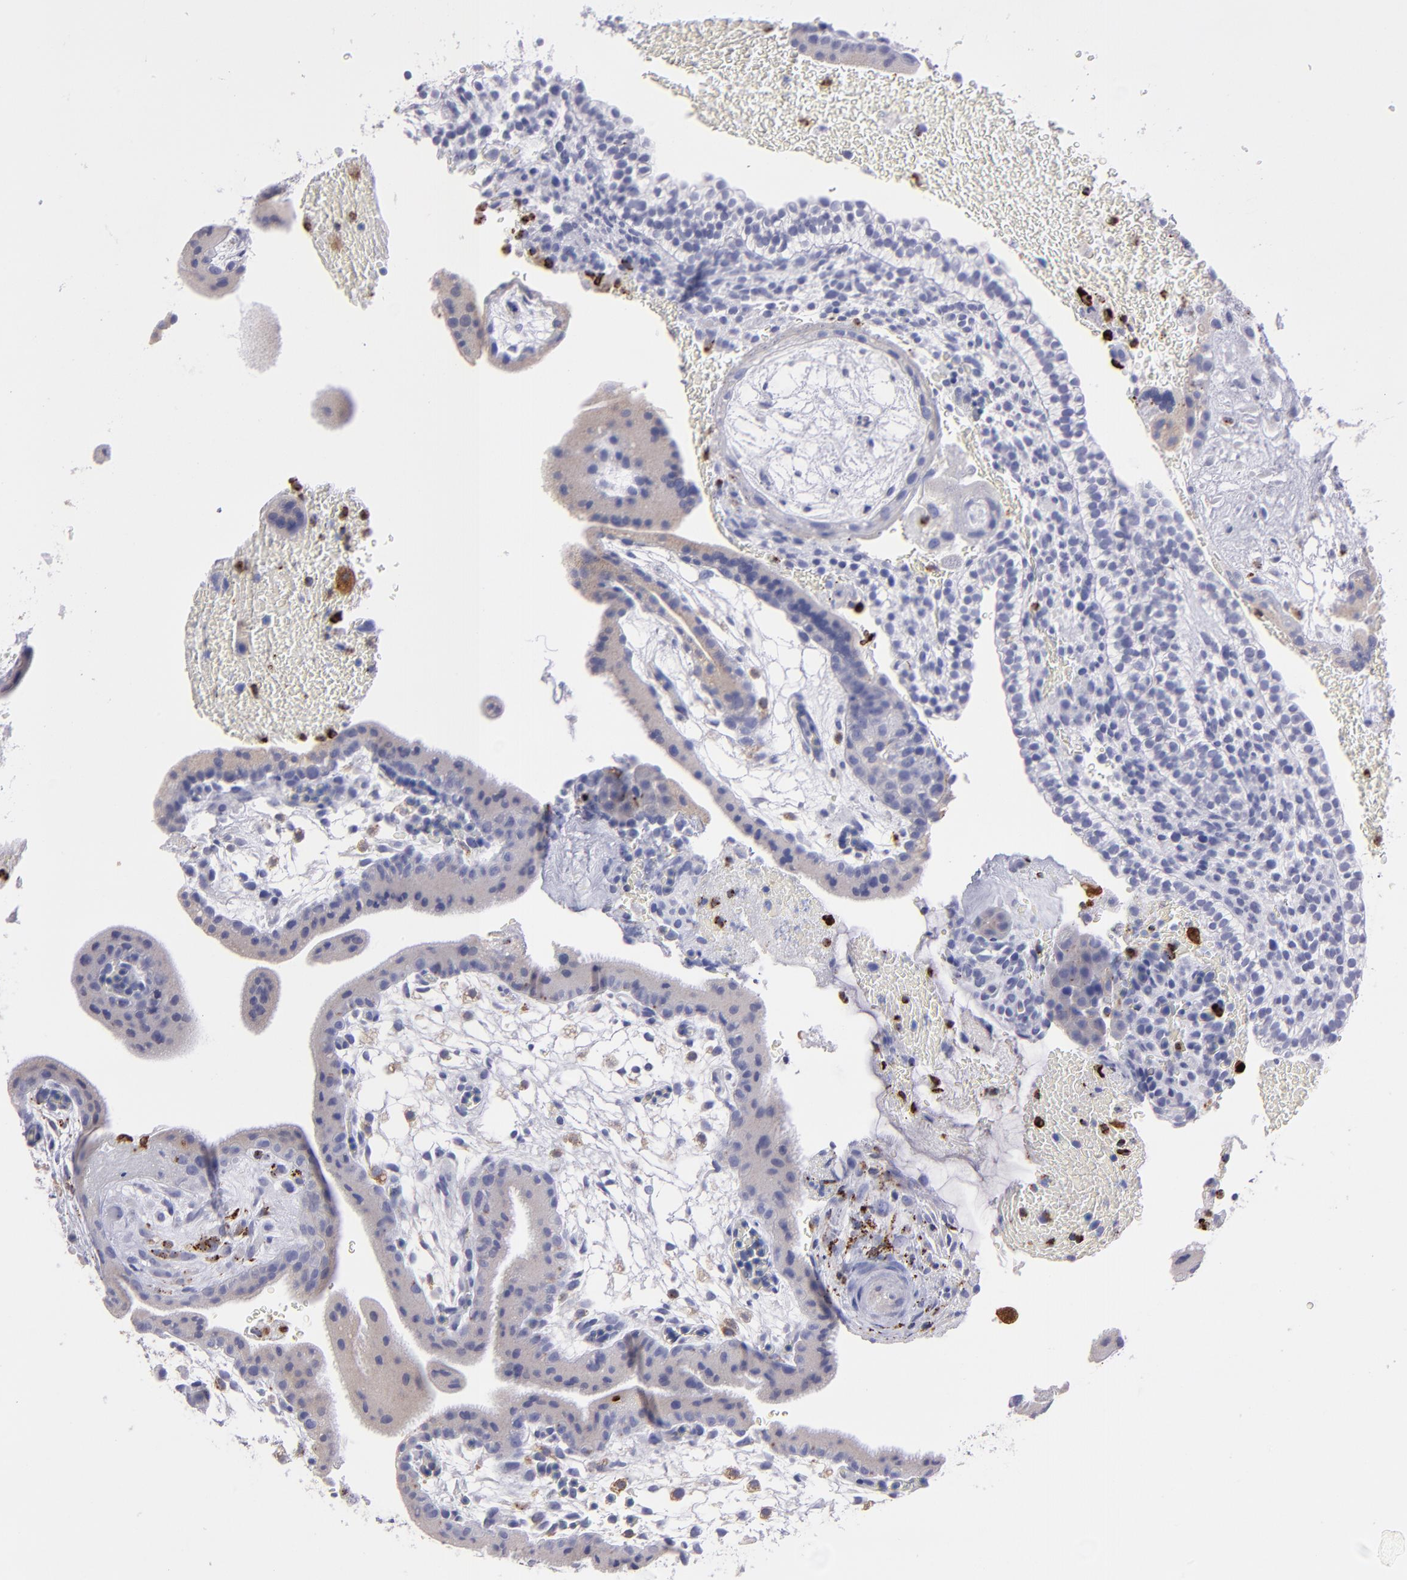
{"staining": {"intensity": "negative", "quantity": "none", "location": "none"}, "tissue": "placenta", "cell_type": "Trophoblastic cells", "image_type": "normal", "snomed": [{"axis": "morphology", "description": "Normal tissue, NOS"}, {"axis": "topography", "description": "Placenta"}], "caption": "DAB immunohistochemical staining of unremarkable placenta demonstrates no significant expression in trophoblastic cells. (DAB IHC visualized using brightfield microscopy, high magnification).", "gene": "CTSS", "patient": {"sex": "female", "age": 19}}